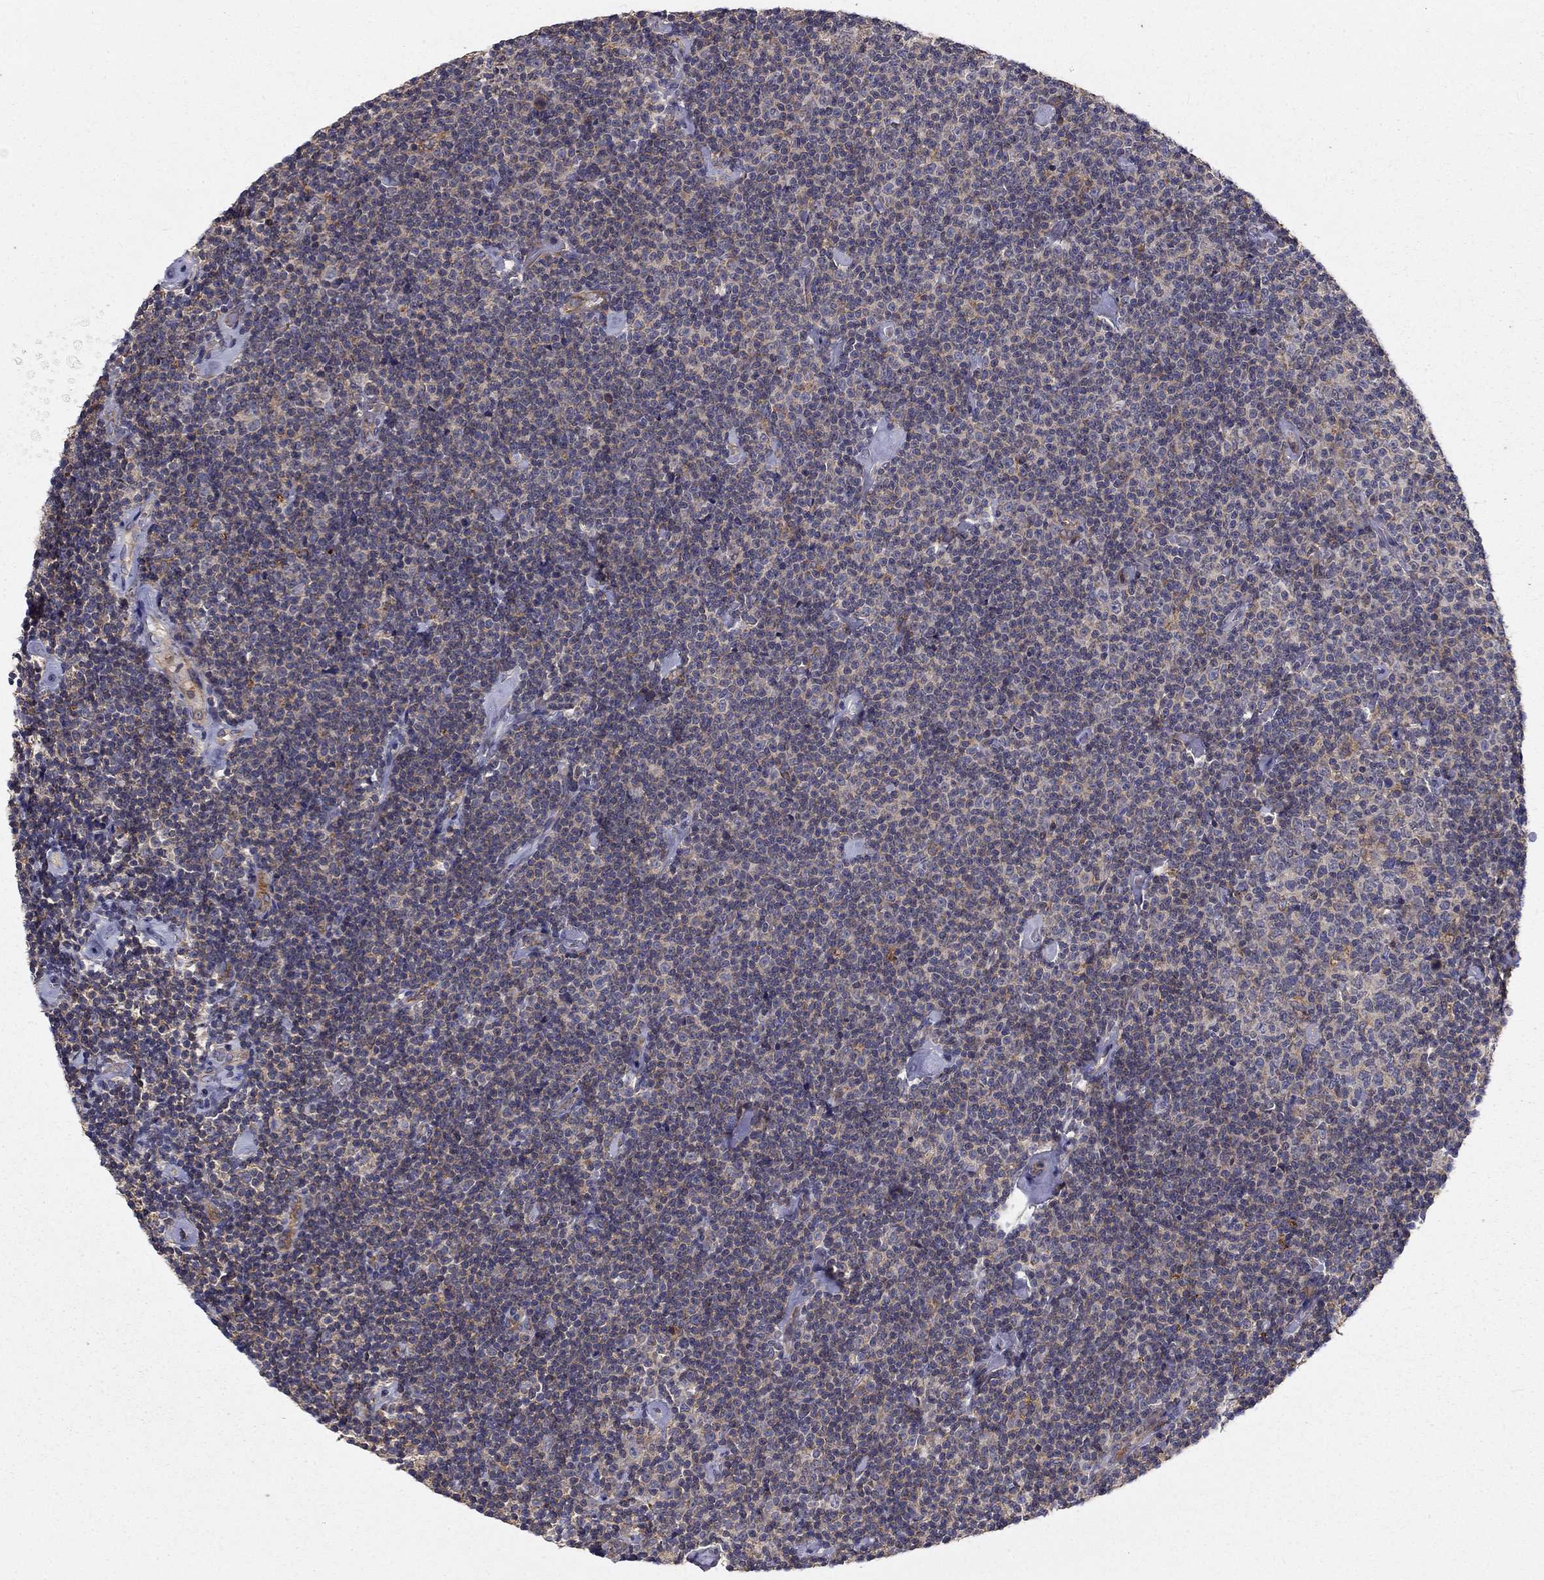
{"staining": {"intensity": "negative", "quantity": "none", "location": "none"}, "tissue": "lymphoma", "cell_type": "Tumor cells", "image_type": "cancer", "snomed": [{"axis": "morphology", "description": "Malignant lymphoma, non-Hodgkin's type, Low grade"}, {"axis": "topography", "description": "Lymph node"}], "caption": "IHC histopathology image of human low-grade malignant lymphoma, non-Hodgkin's type stained for a protein (brown), which exhibits no positivity in tumor cells.", "gene": "ALDH4A1", "patient": {"sex": "male", "age": 81}}